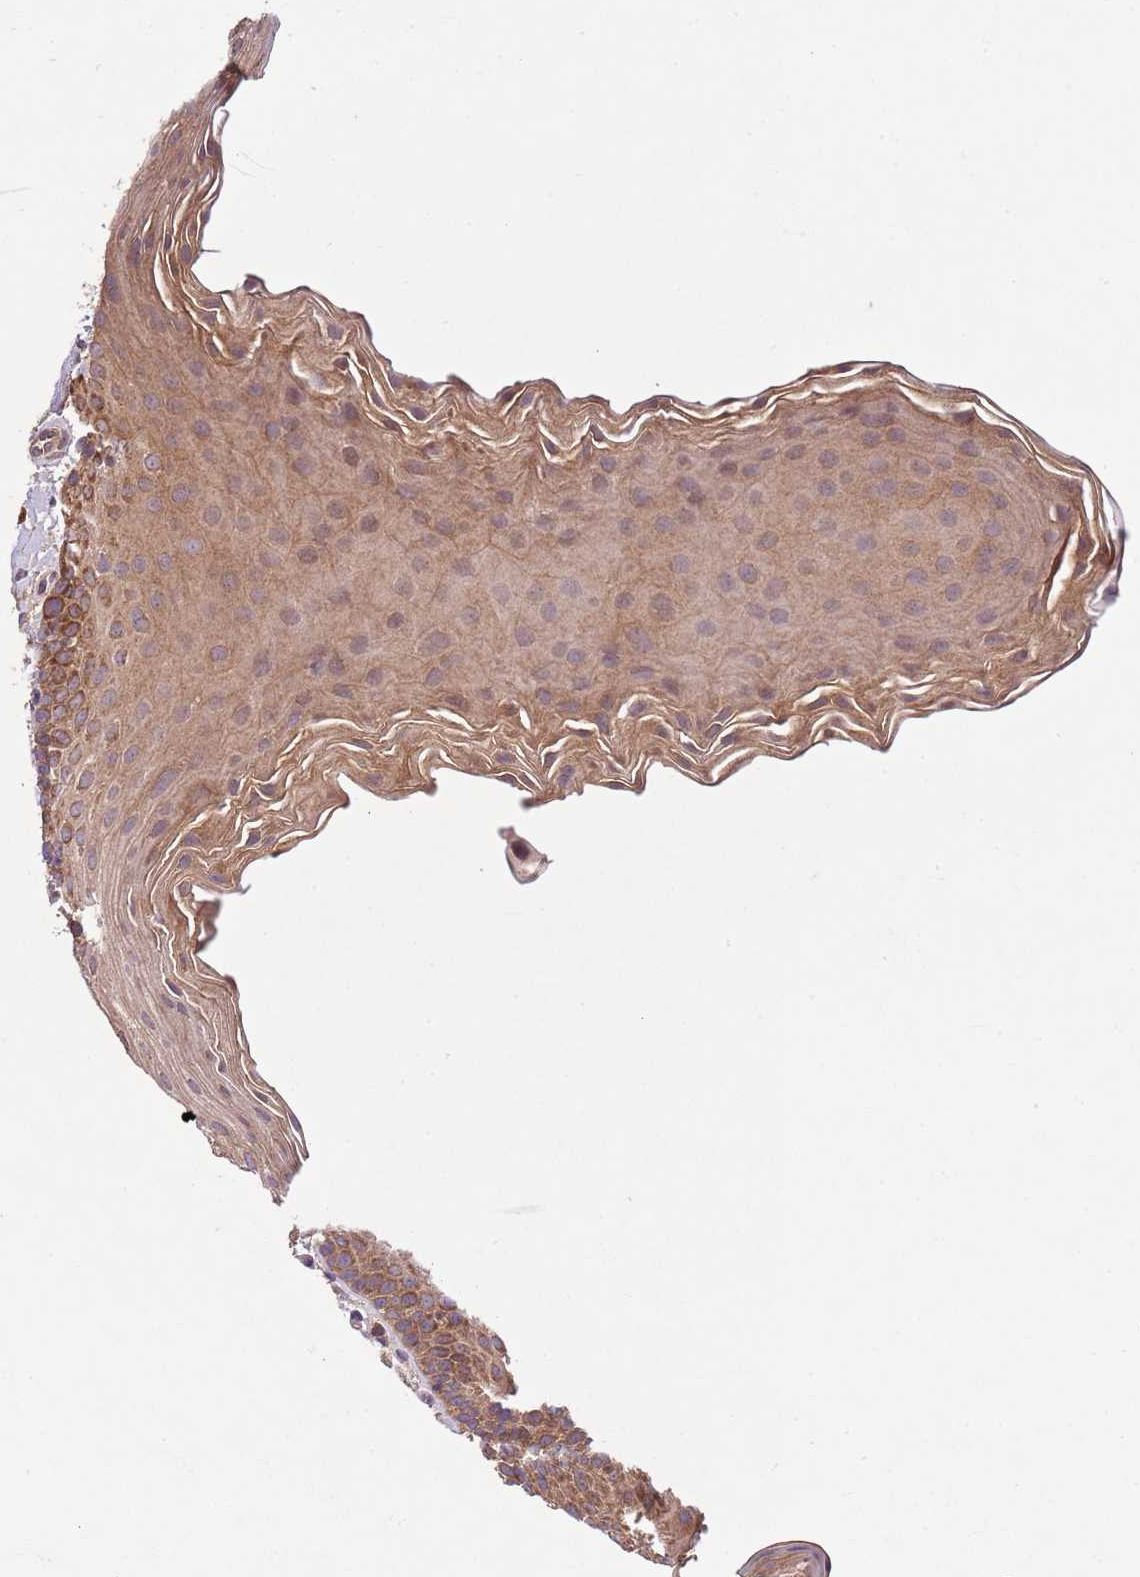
{"staining": {"intensity": "strong", "quantity": "25%-75%", "location": "cytoplasmic/membranous"}, "tissue": "oral mucosa", "cell_type": "Squamous epithelial cells", "image_type": "normal", "snomed": [{"axis": "morphology", "description": "Normal tissue, NOS"}, {"axis": "topography", "description": "Oral tissue"}], "caption": "Immunohistochemical staining of normal human oral mucosa displays 25%-75% levels of strong cytoplasmic/membranous protein expression in approximately 25%-75% of squamous epithelial cells.", "gene": "MFNG", "patient": {"sex": "male", "age": 46}}